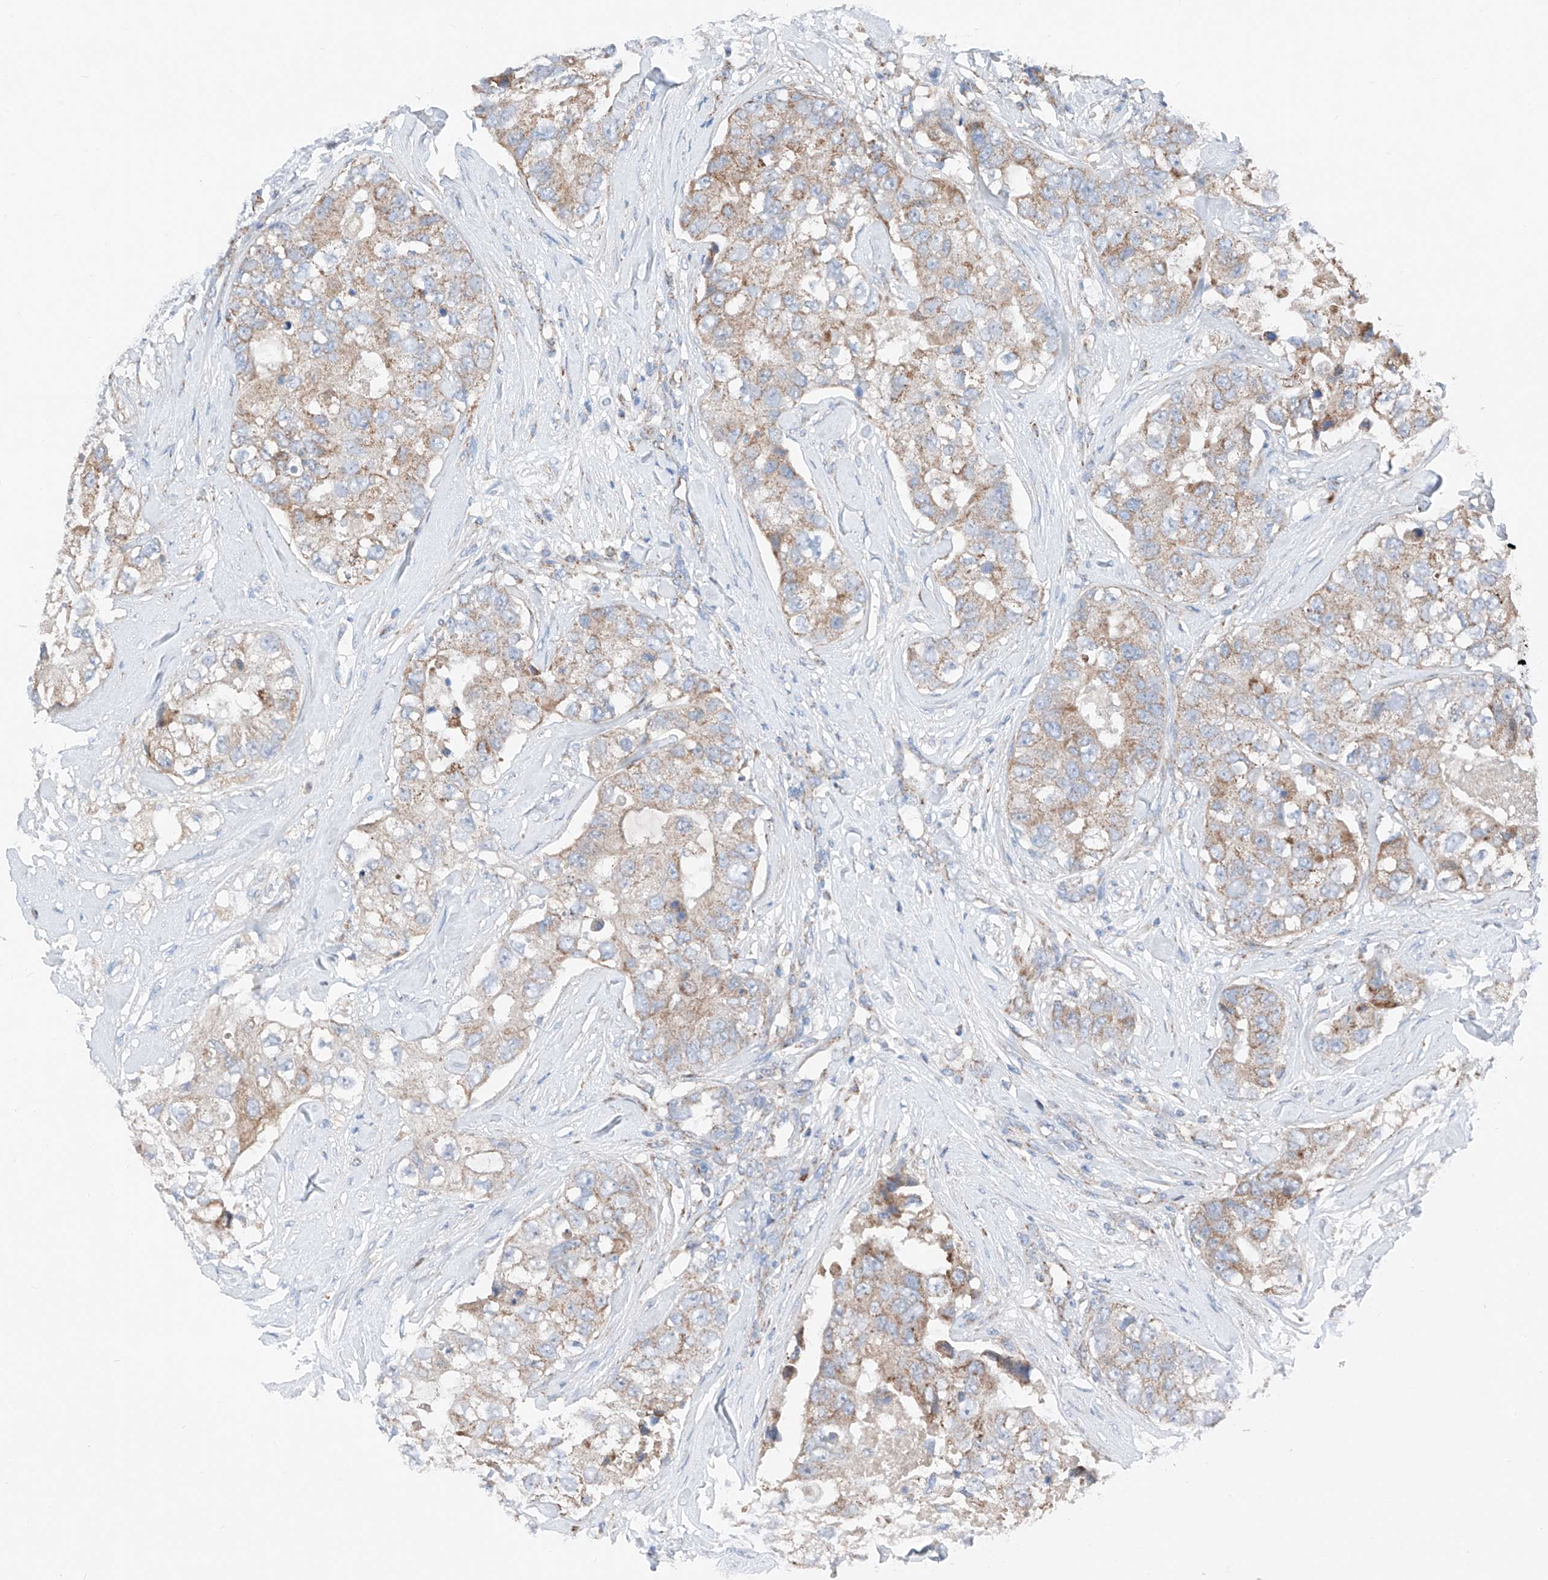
{"staining": {"intensity": "weak", "quantity": ">75%", "location": "cytoplasmic/membranous"}, "tissue": "breast cancer", "cell_type": "Tumor cells", "image_type": "cancer", "snomed": [{"axis": "morphology", "description": "Duct carcinoma"}, {"axis": "topography", "description": "Breast"}], "caption": "A brown stain highlights weak cytoplasmic/membranous staining of a protein in breast cancer tumor cells.", "gene": "MRAP", "patient": {"sex": "female", "age": 62}}